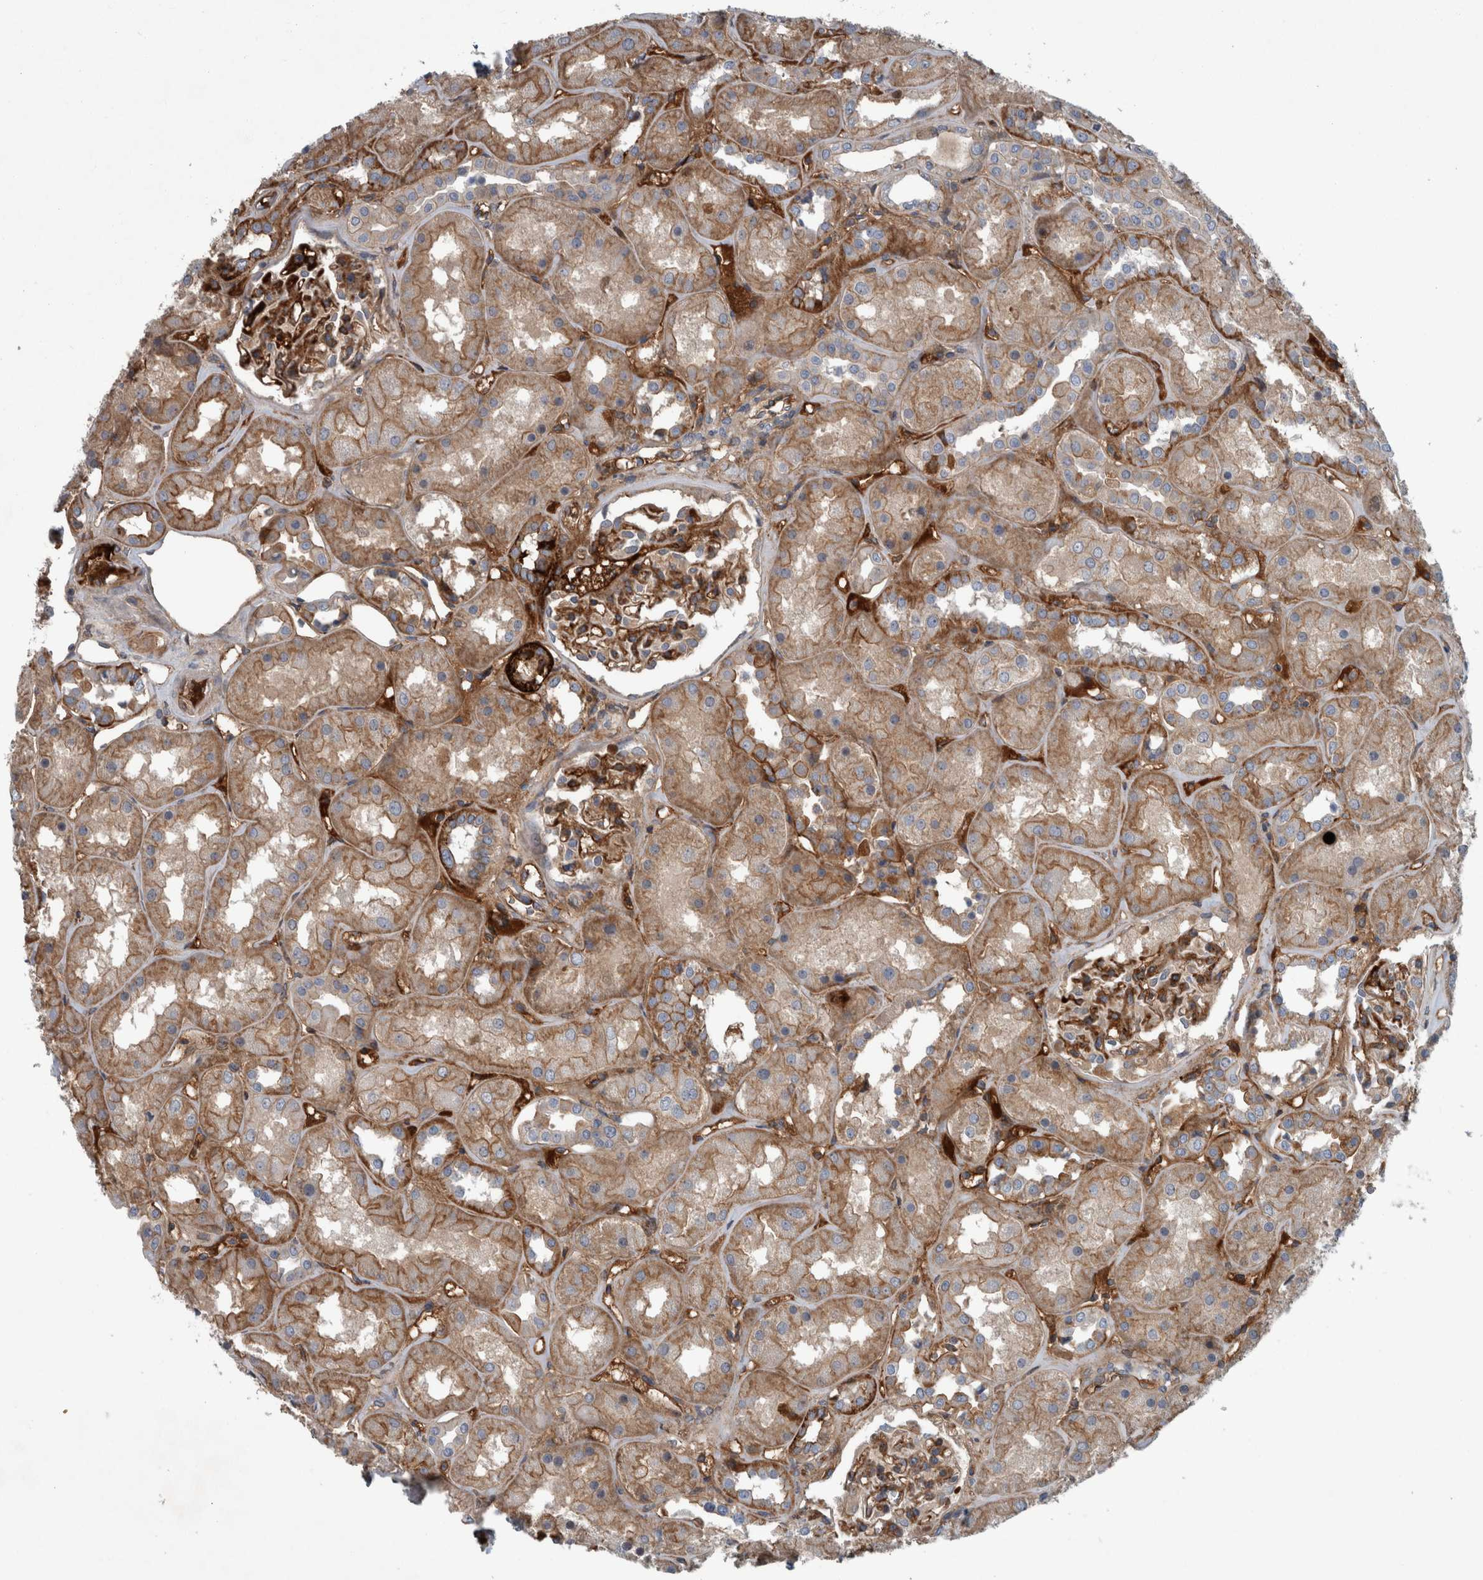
{"staining": {"intensity": "strong", "quantity": "25%-75%", "location": "cytoplasmic/membranous"}, "tissue": "kidney", "cell_type": "Cells in glomeruli", "image_type": "normal", "snomed": [{"axis": "morphology", "description": "Normal tissue, NOS"}, {"axis": "topography", "description": "Kidney"}], "caption": "Strong cytoplasmic/membranous expression for a protein is appreciated in about 25%-75% of cells in glomeruli of unremarkable kidney using IHC.", "gene": "GLT8D2", "patient": {"sex": "male", "age": 70}}